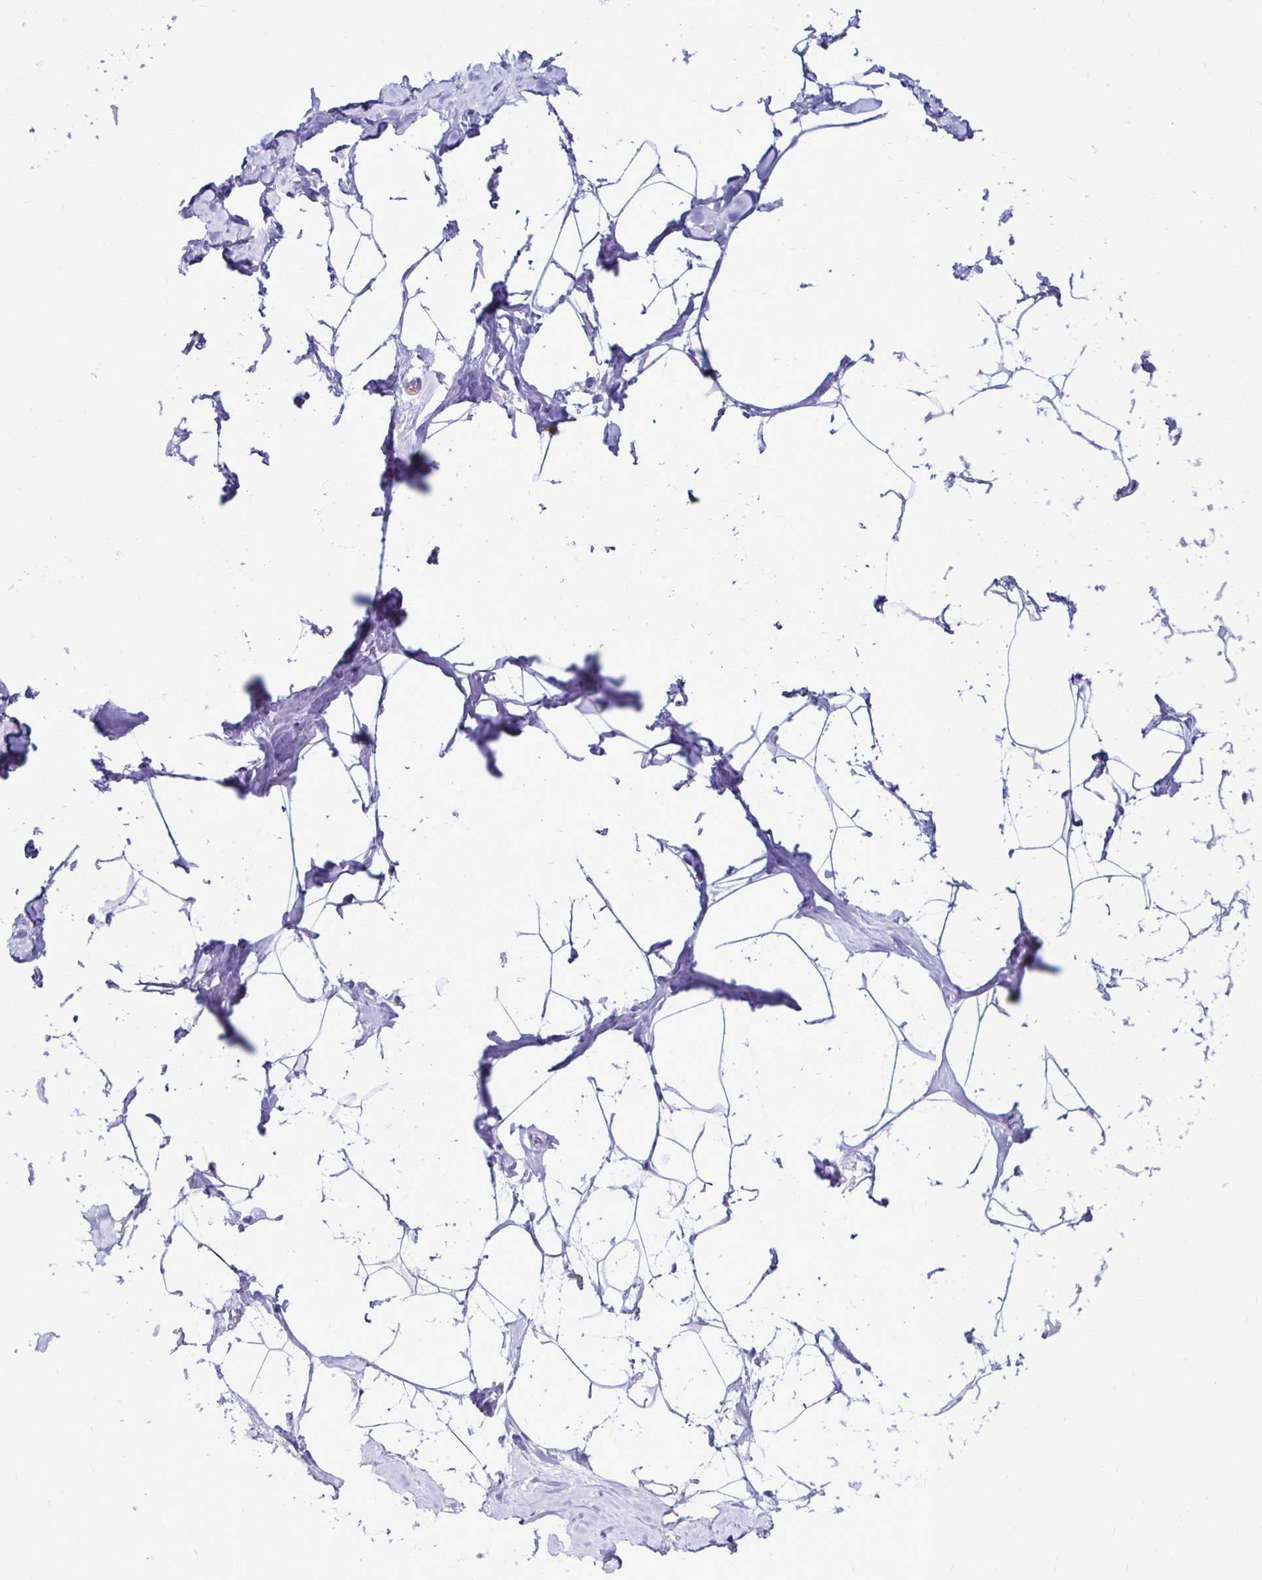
{"staining": {"intensity": "negative", "quantity": "none", "location": "none"}, "tissue": "breast", "cell_type": "Adipocytes", "image_type": "normal", "snomed": [{"axis": "morphology", "description": "Normal tissue, NOS"}, {"axis": "topography", "description": "Breast"}], "caption": "An image of breast stained for a protein exhibits no brown staining in adipocytes. (DAB immunohistochemistry visualized using brightfield microscopy, high magnification).", "gene": "RHBDL3", "patient": {"sex": "female", "age": 32}}